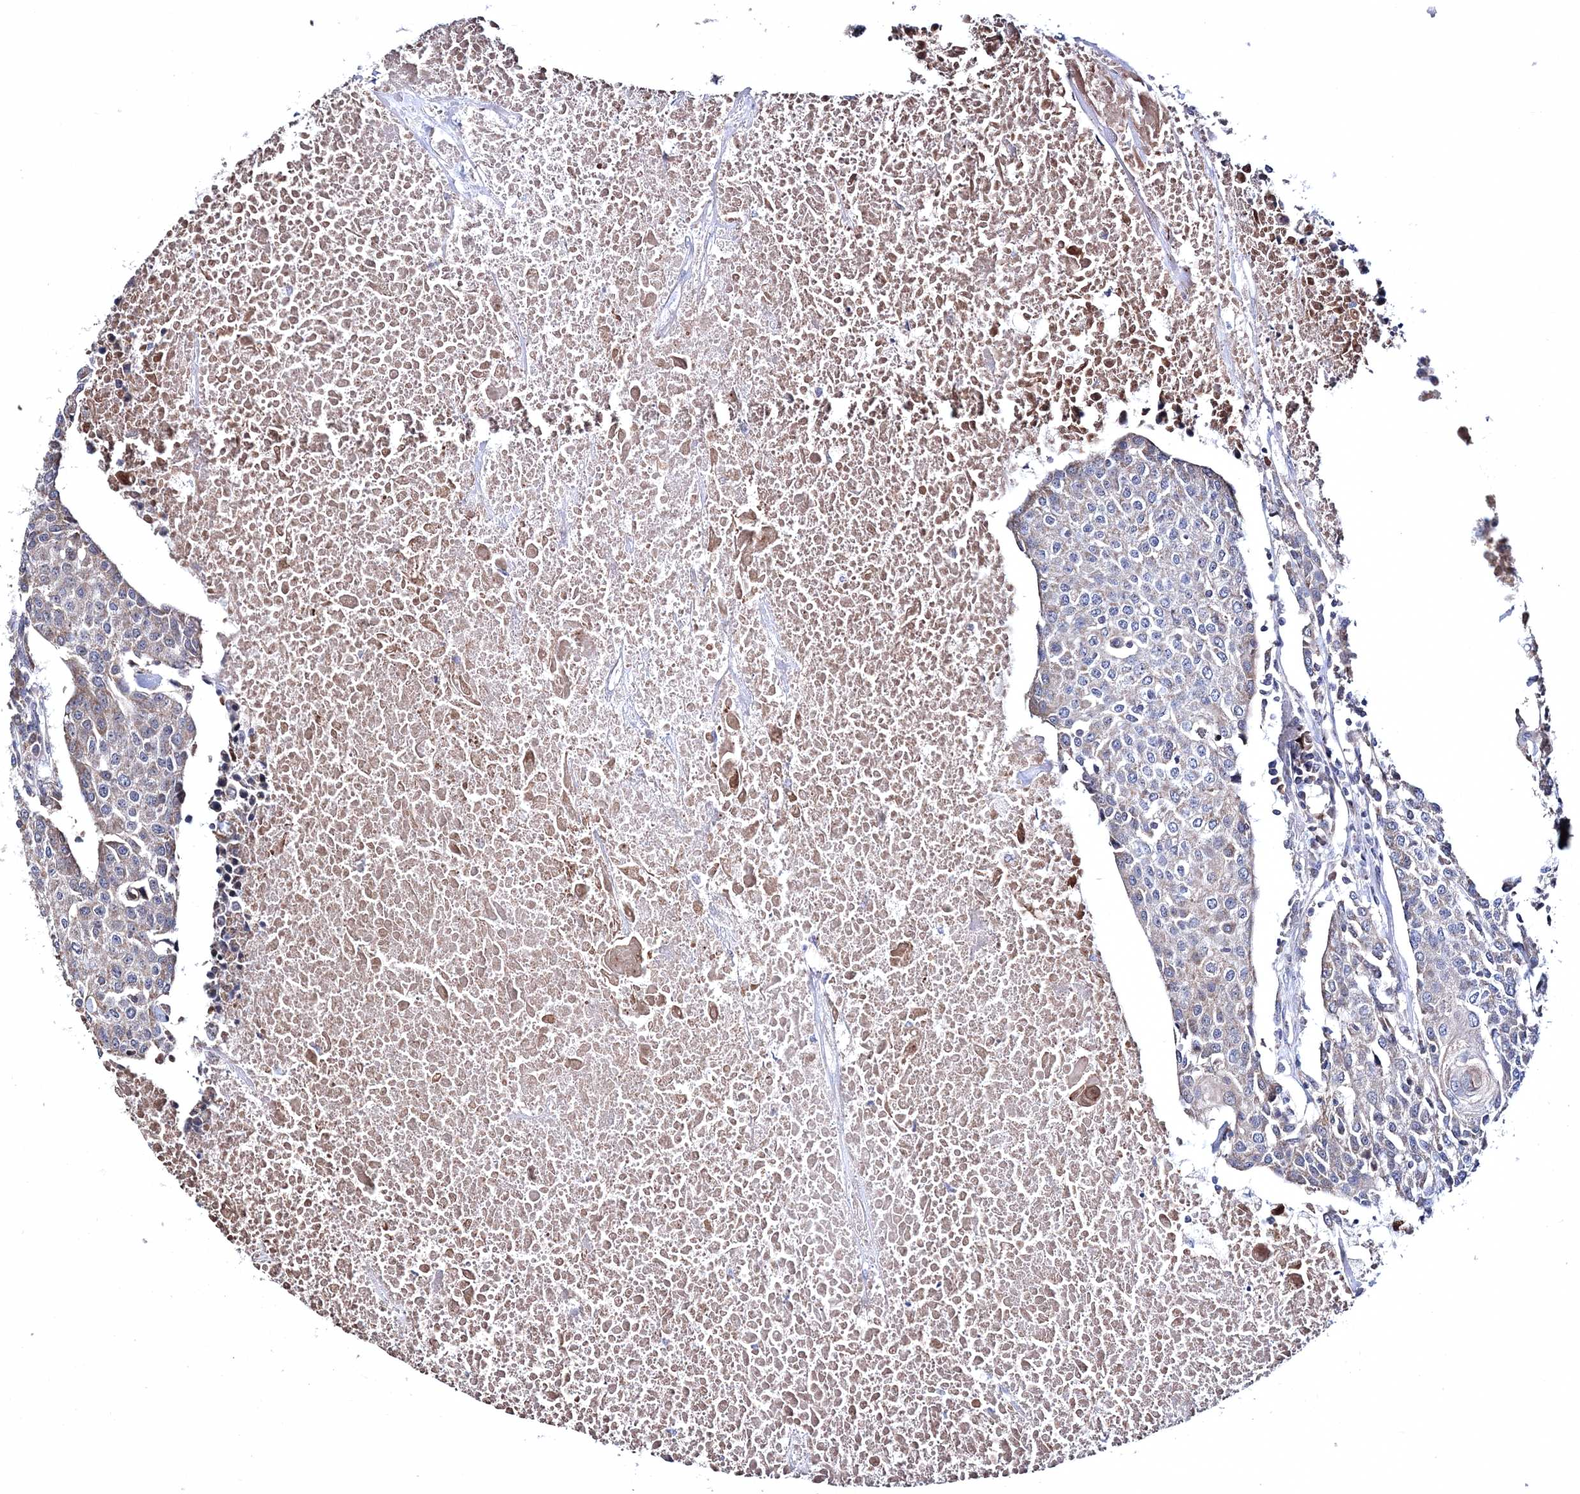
{"staining": {"intensity": "negative", "quantity": "none", "location": "none"}, "tissue": "urothelial cancer", "cell_type": "Tumor cells", "image_type": "cancer", "snomed": [{"axis": "morphology", "description": "Urothelial carcinoma, High grade"}, {"axis": "topography", "description": "Urinary bladder"}], "caption": "A photomicrograph of human urothelial cancer is negative for staining in tumor cells.", "gene": "PPP2R2B", "patient": {"sex": "female", "age": 85}}